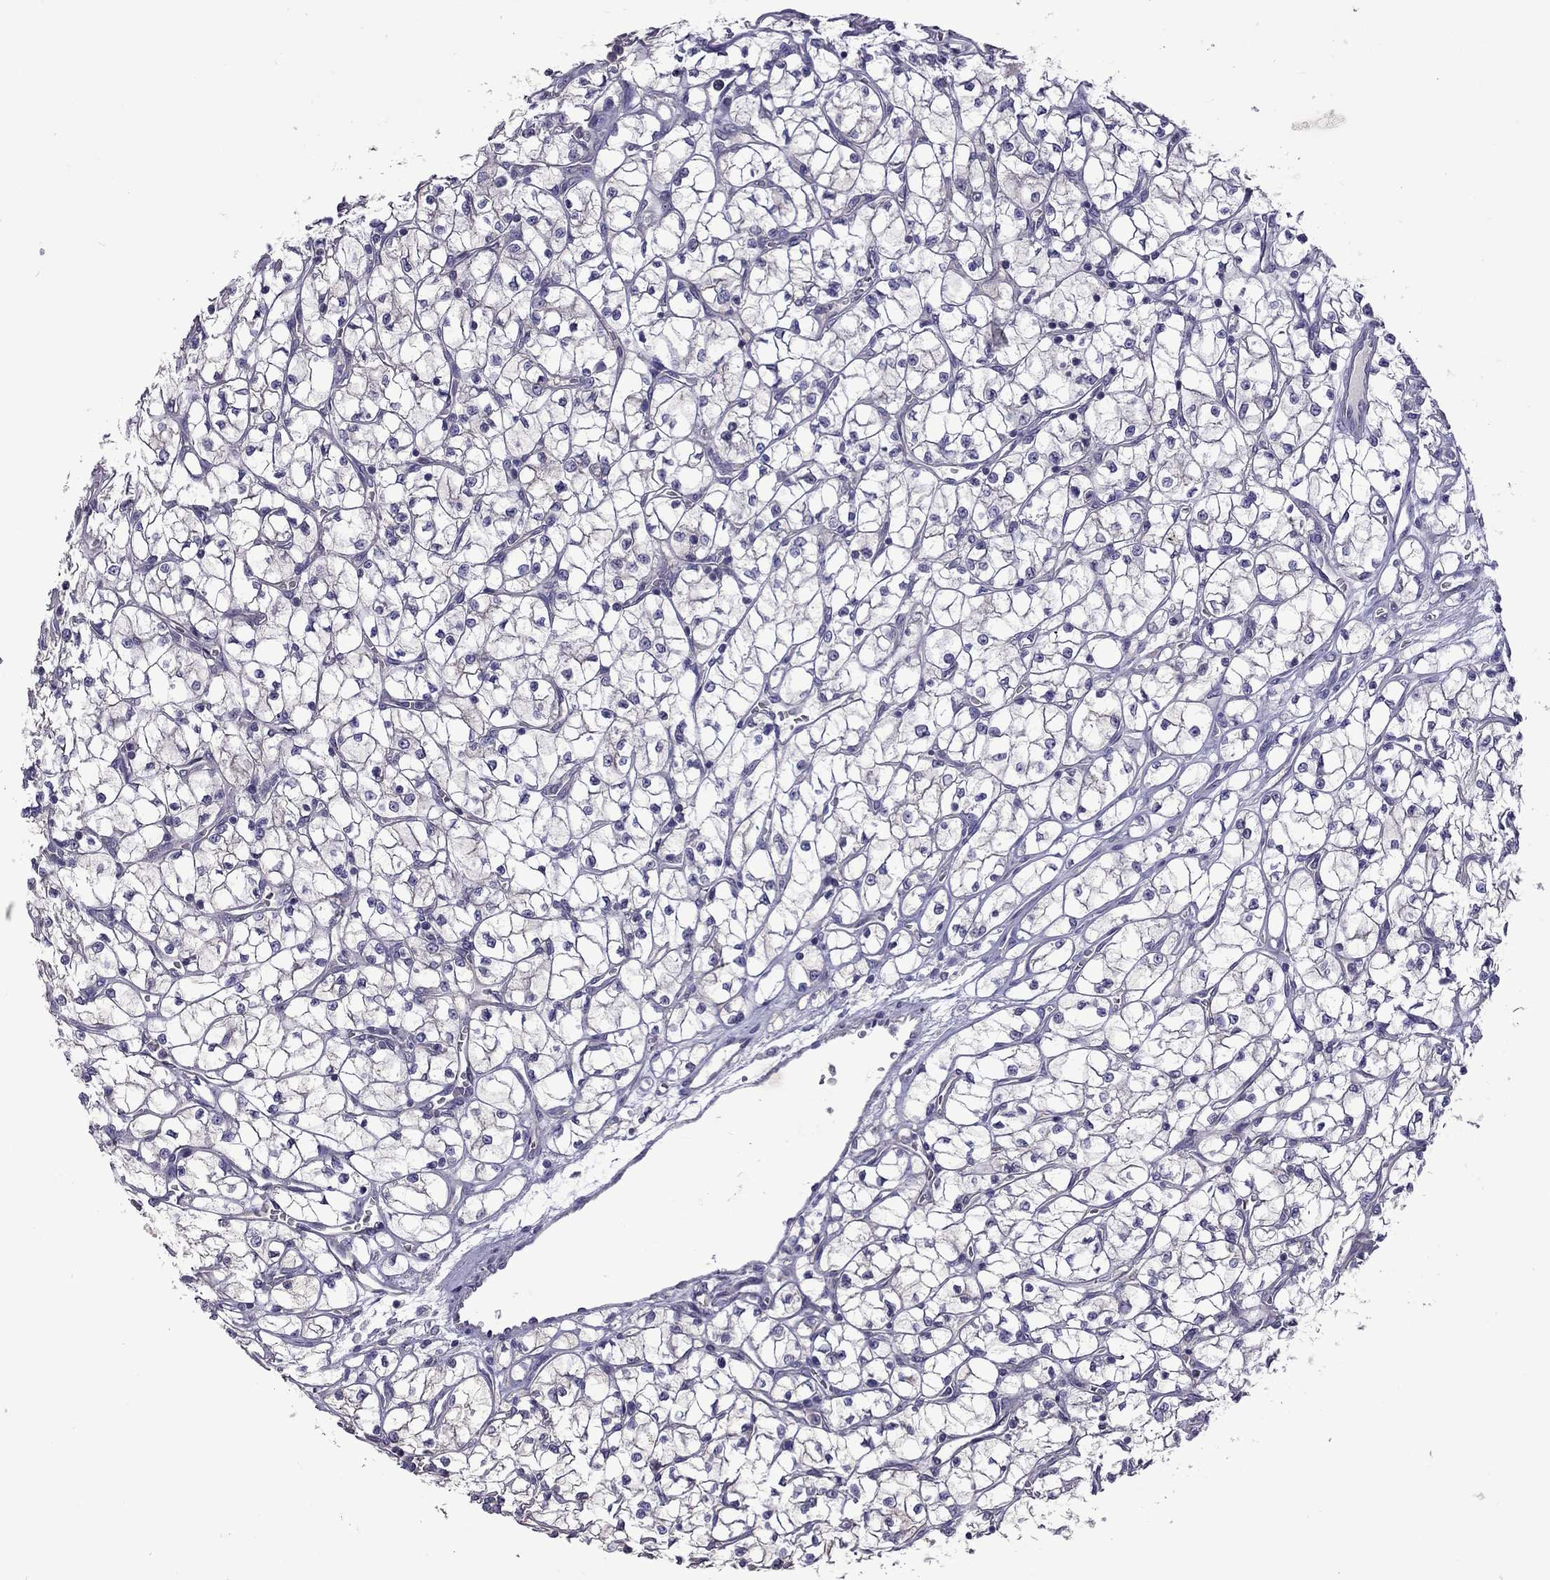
{"staining": {"intensity": "negative", "quantity": "none", "location": "none"}, "tissue": "renal cancer", "cell_type": "Tumor cells", "image_type": "cancer", "snomed": [{"axis": "morphology", "description": "Adenocarcinoma, NOS"}, {"axis": "topography", "description": "Kidney"}], "caption": "Immunohistochemical staining of renal cancer exhibits no significant staining in tumor cells.", "gene": "FEZ1", "patient": {"sex": "female", "age": 64}}